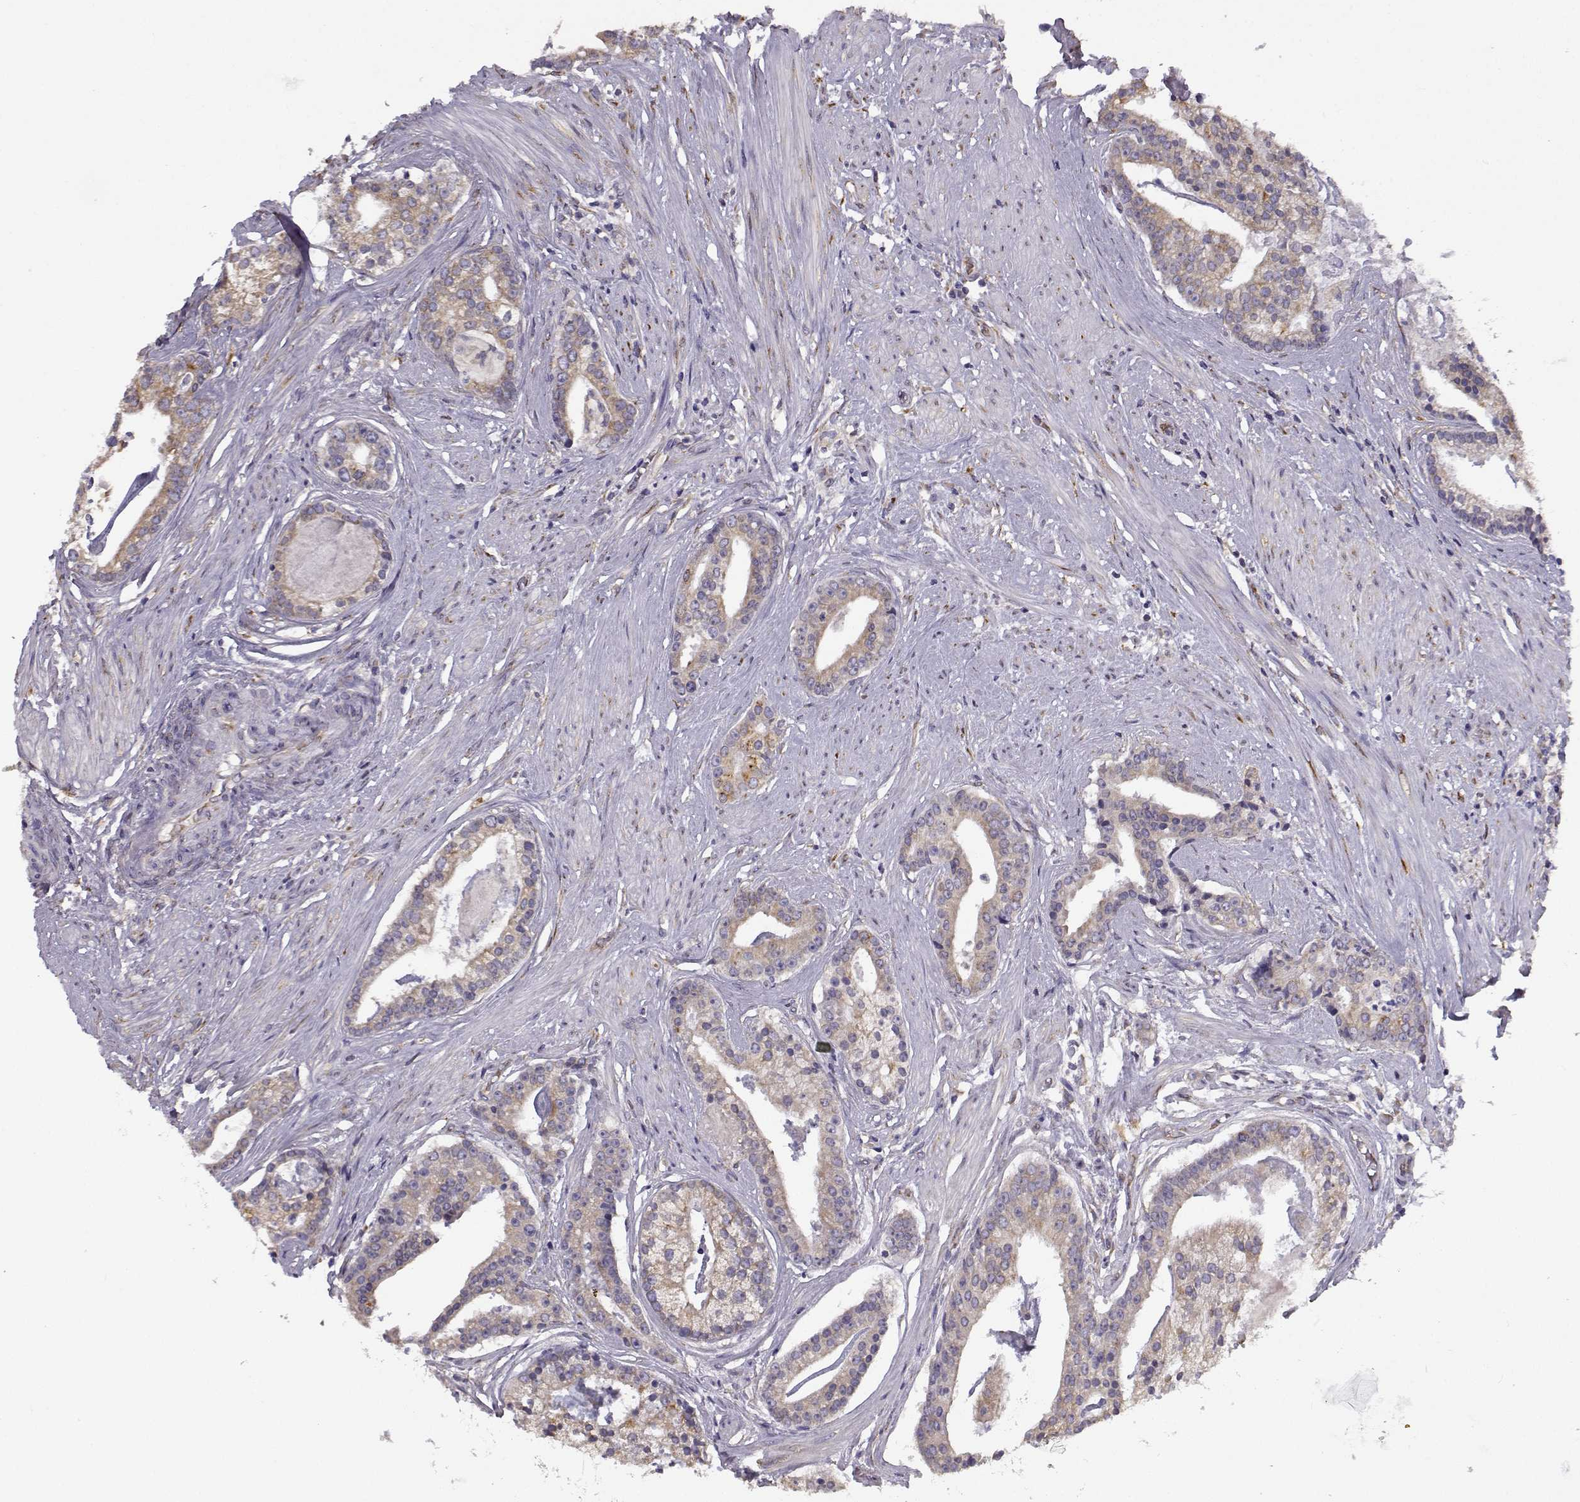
{"staining": {"intensity": "weak", "quantity": ">75%", "location": "cytoplasmic/membranous"}, "tissue": "prostate cancer", "cell_type": "Tumor cells", "image_type": "cancer", "snomed": [{"axis": "morphology", "description": "Adenocarcinoma, NOS"}, {"axis": "topography", "description": "Prostate and seminal vesicle, NOS"}, {"axis": "topography", "description": "Prostate"}], "caption": "An image showing weak cytoplasmic/membranous staining in approximately >75% of tumor cells in prostate cancer, as visualized by brown immunohistochemical staining.", "gene": "BEND6", "patient": {"sex": "male", "age": 44}}